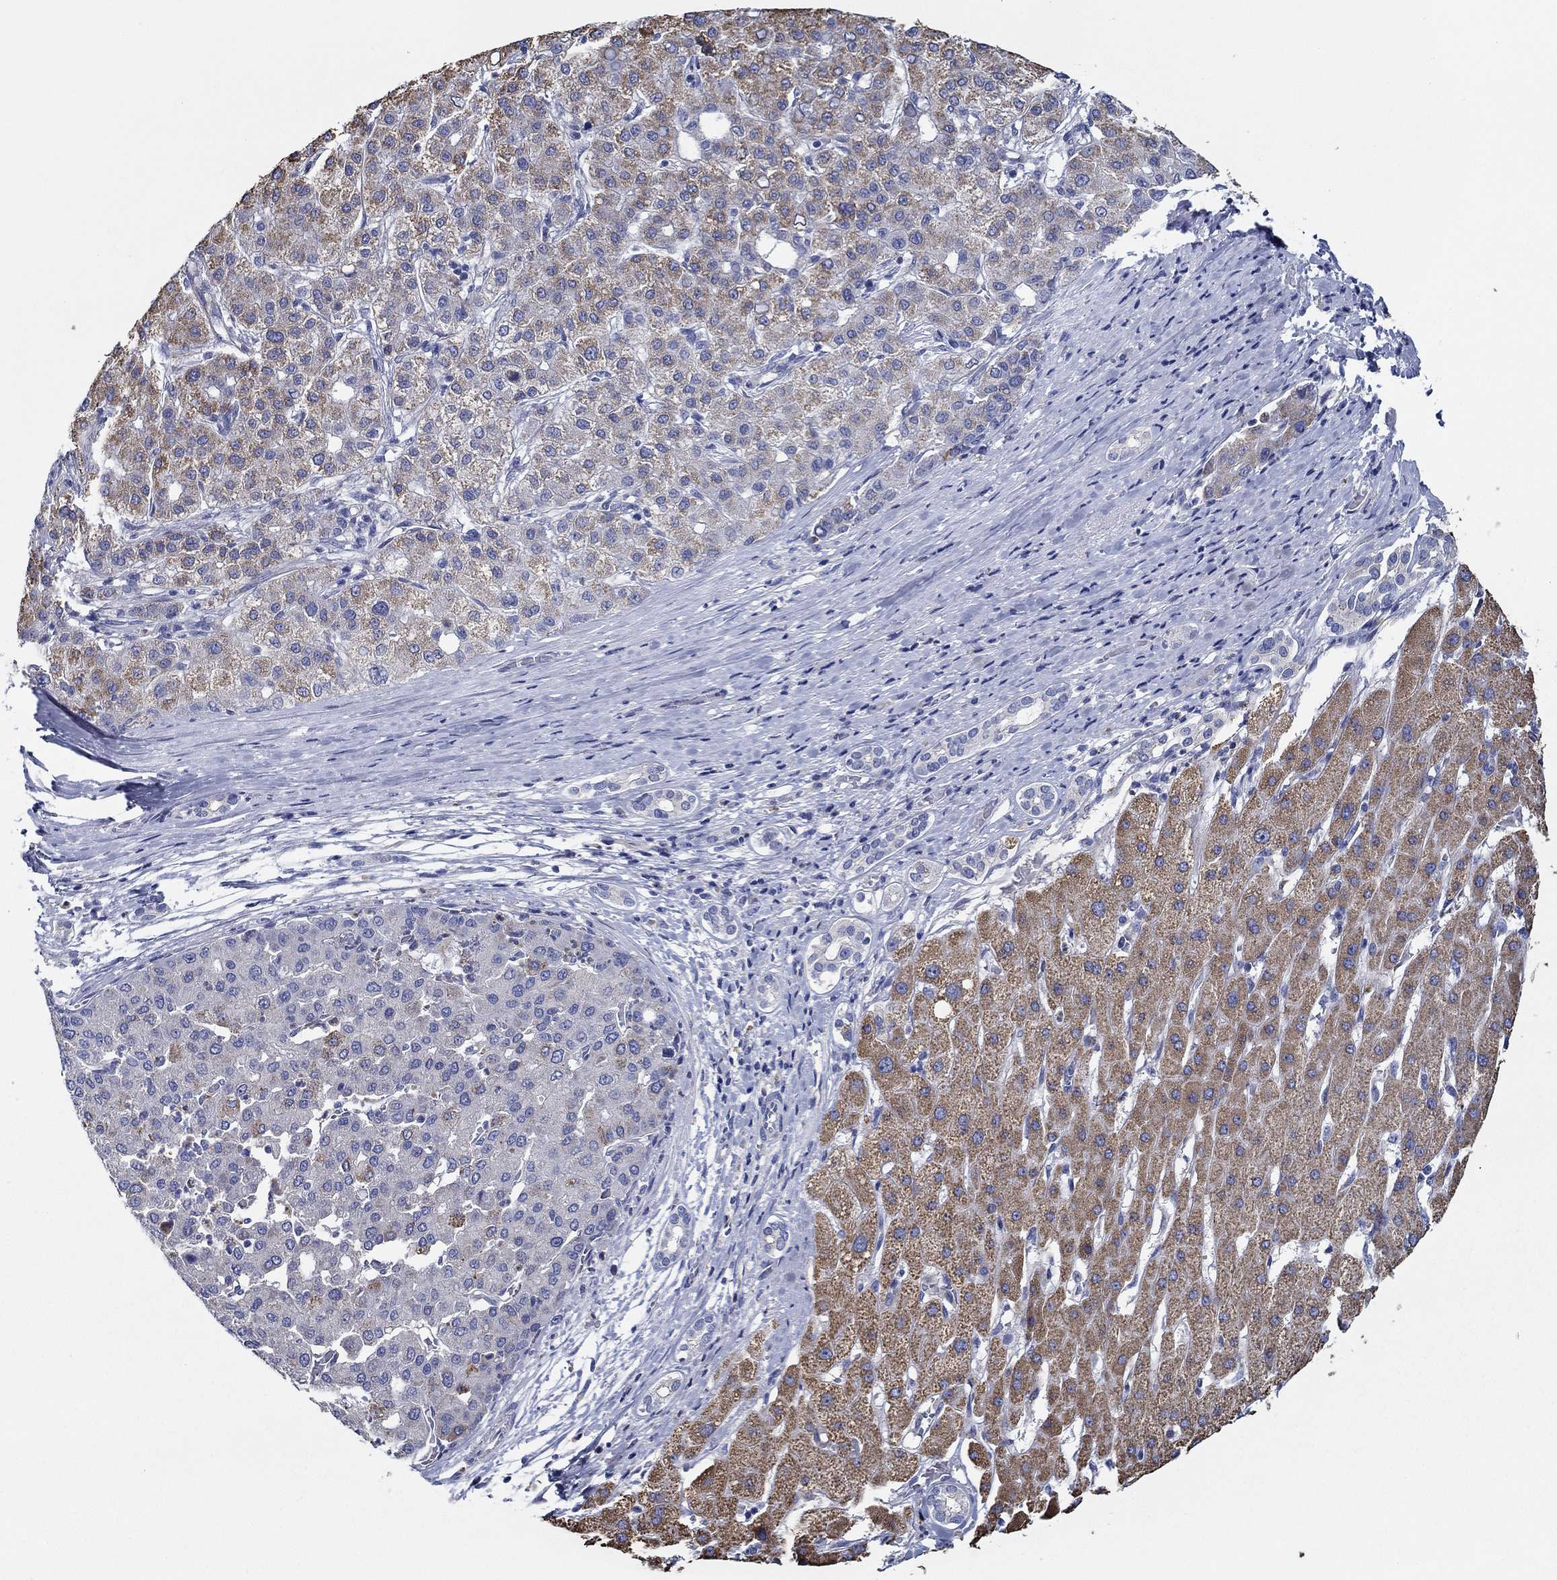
{"staining": {"intensity": "moderate", "quantity": ">75%", "location": "cytoplasmic/membranous"}, "tissue": "liver cancer", "cell_type": "Tumor cells", "image_type": "cancer", "snomed": [{"axis": "morphology", "description": "Carcinoma, Hepatocellular, NOS"}, {"axis": "topography", "description": "Liver"}], "caption": "This is an image of IHC staining of hepatocellular carcinoma (liver), which shows moderate positivity in the cytoplasmic/membranous of tumor cells.", "gene": "CFAP61", "patient": {"sex": "male", "age": 65}}